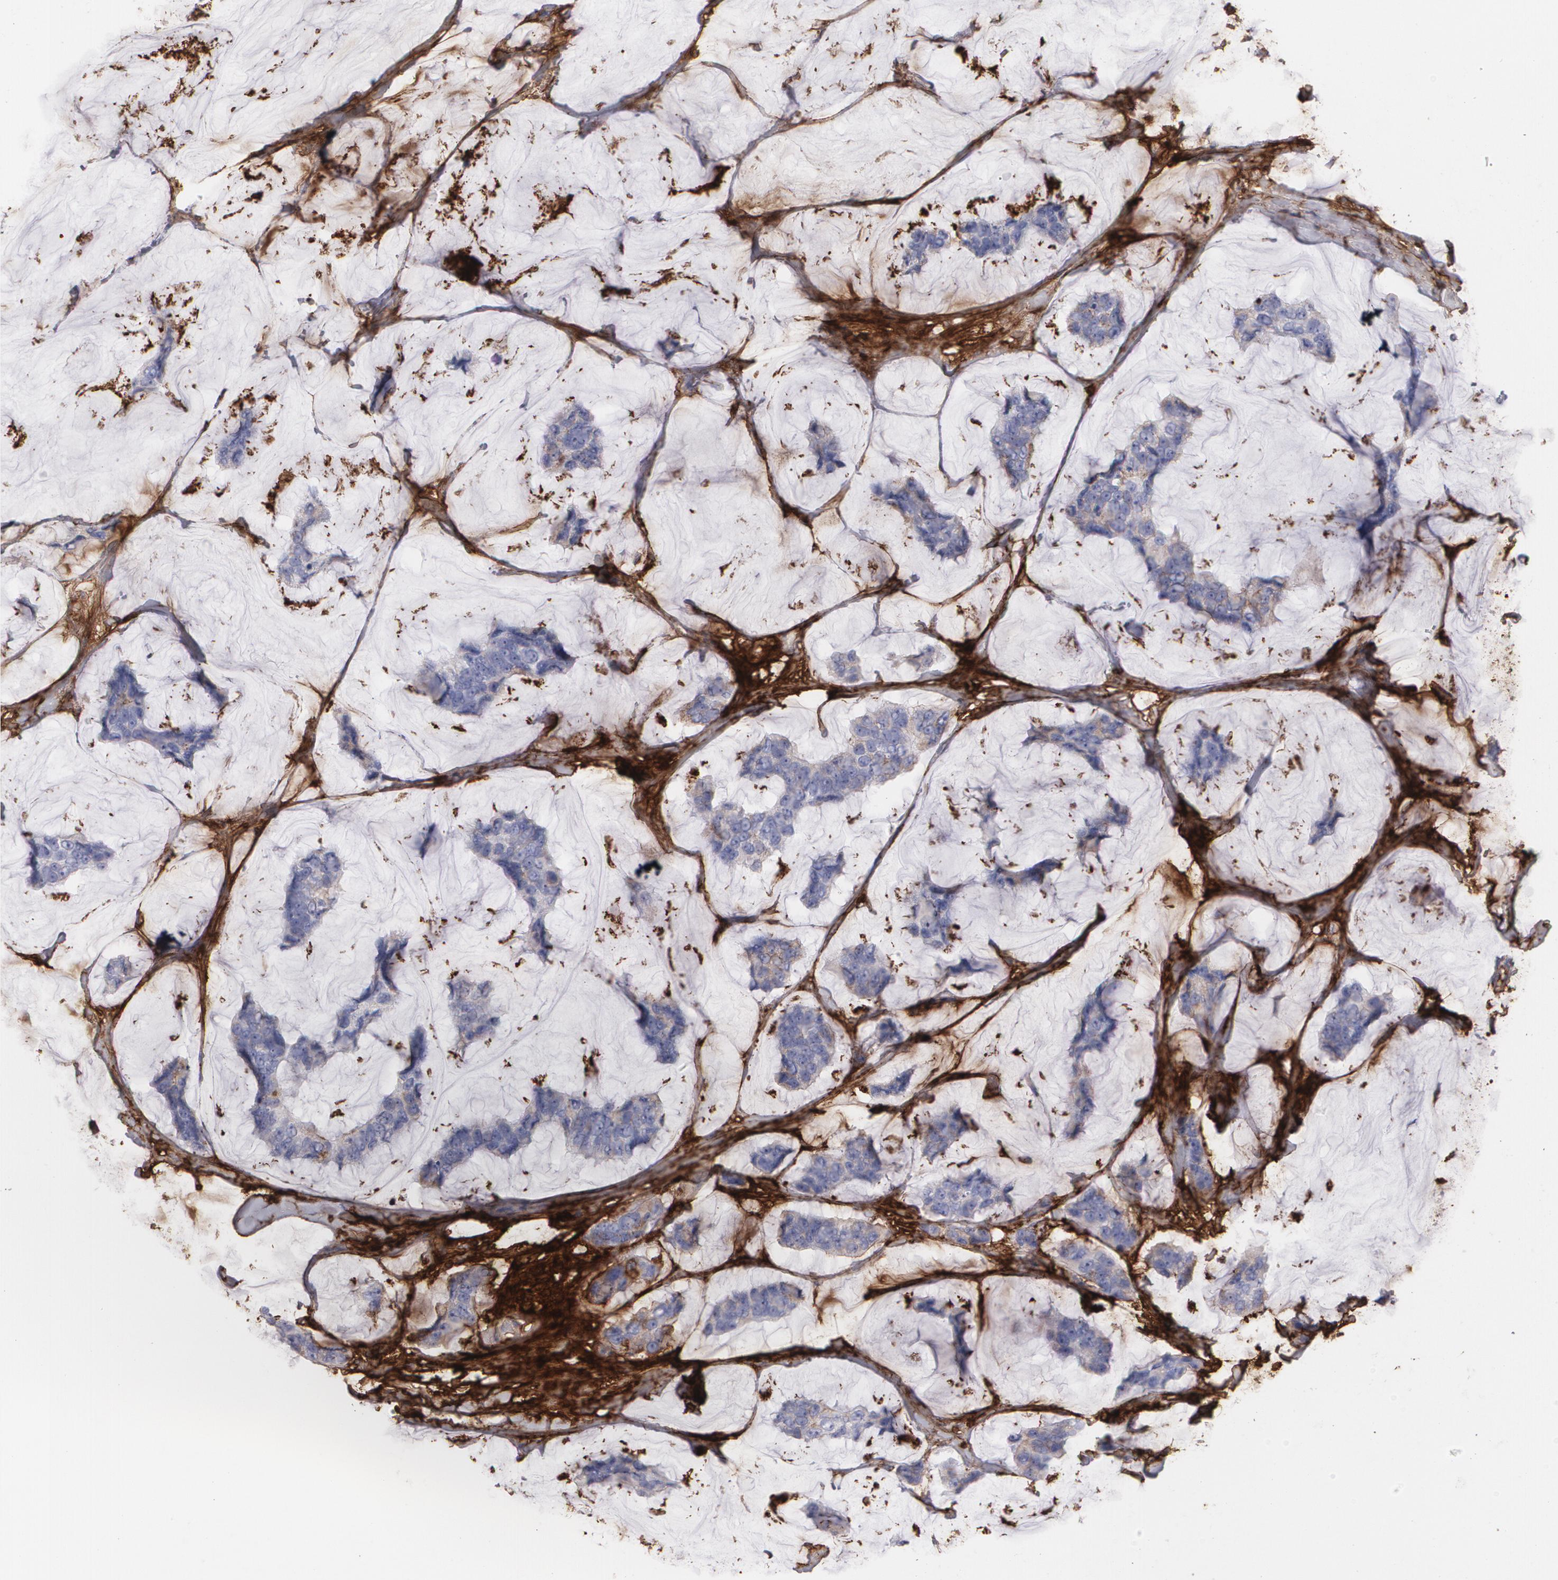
{"staining": {"intensity": "weak", "quantity": ">75%", "location": "cytoplasmic/membranous"}, "tissue": "breast cancer", "cell_type": "Tumor cells", "image_type": "cancer", "snomed": [{"axis": "morphology", "description": "Normal tissue, NOS"}, {"axis": "morphology", "description": "Duct carcinoma"}, {"axis": "topography", "description": "Breast"}], "caption": "About >75% of tumor cells in human breast intraductal carcinoma display weak cytoplasmic/membranous protein staining as visualized by brown immunohistochemical staining.", "gene": "FBLN1", "patient": {"sex": "female", "age": 50}}